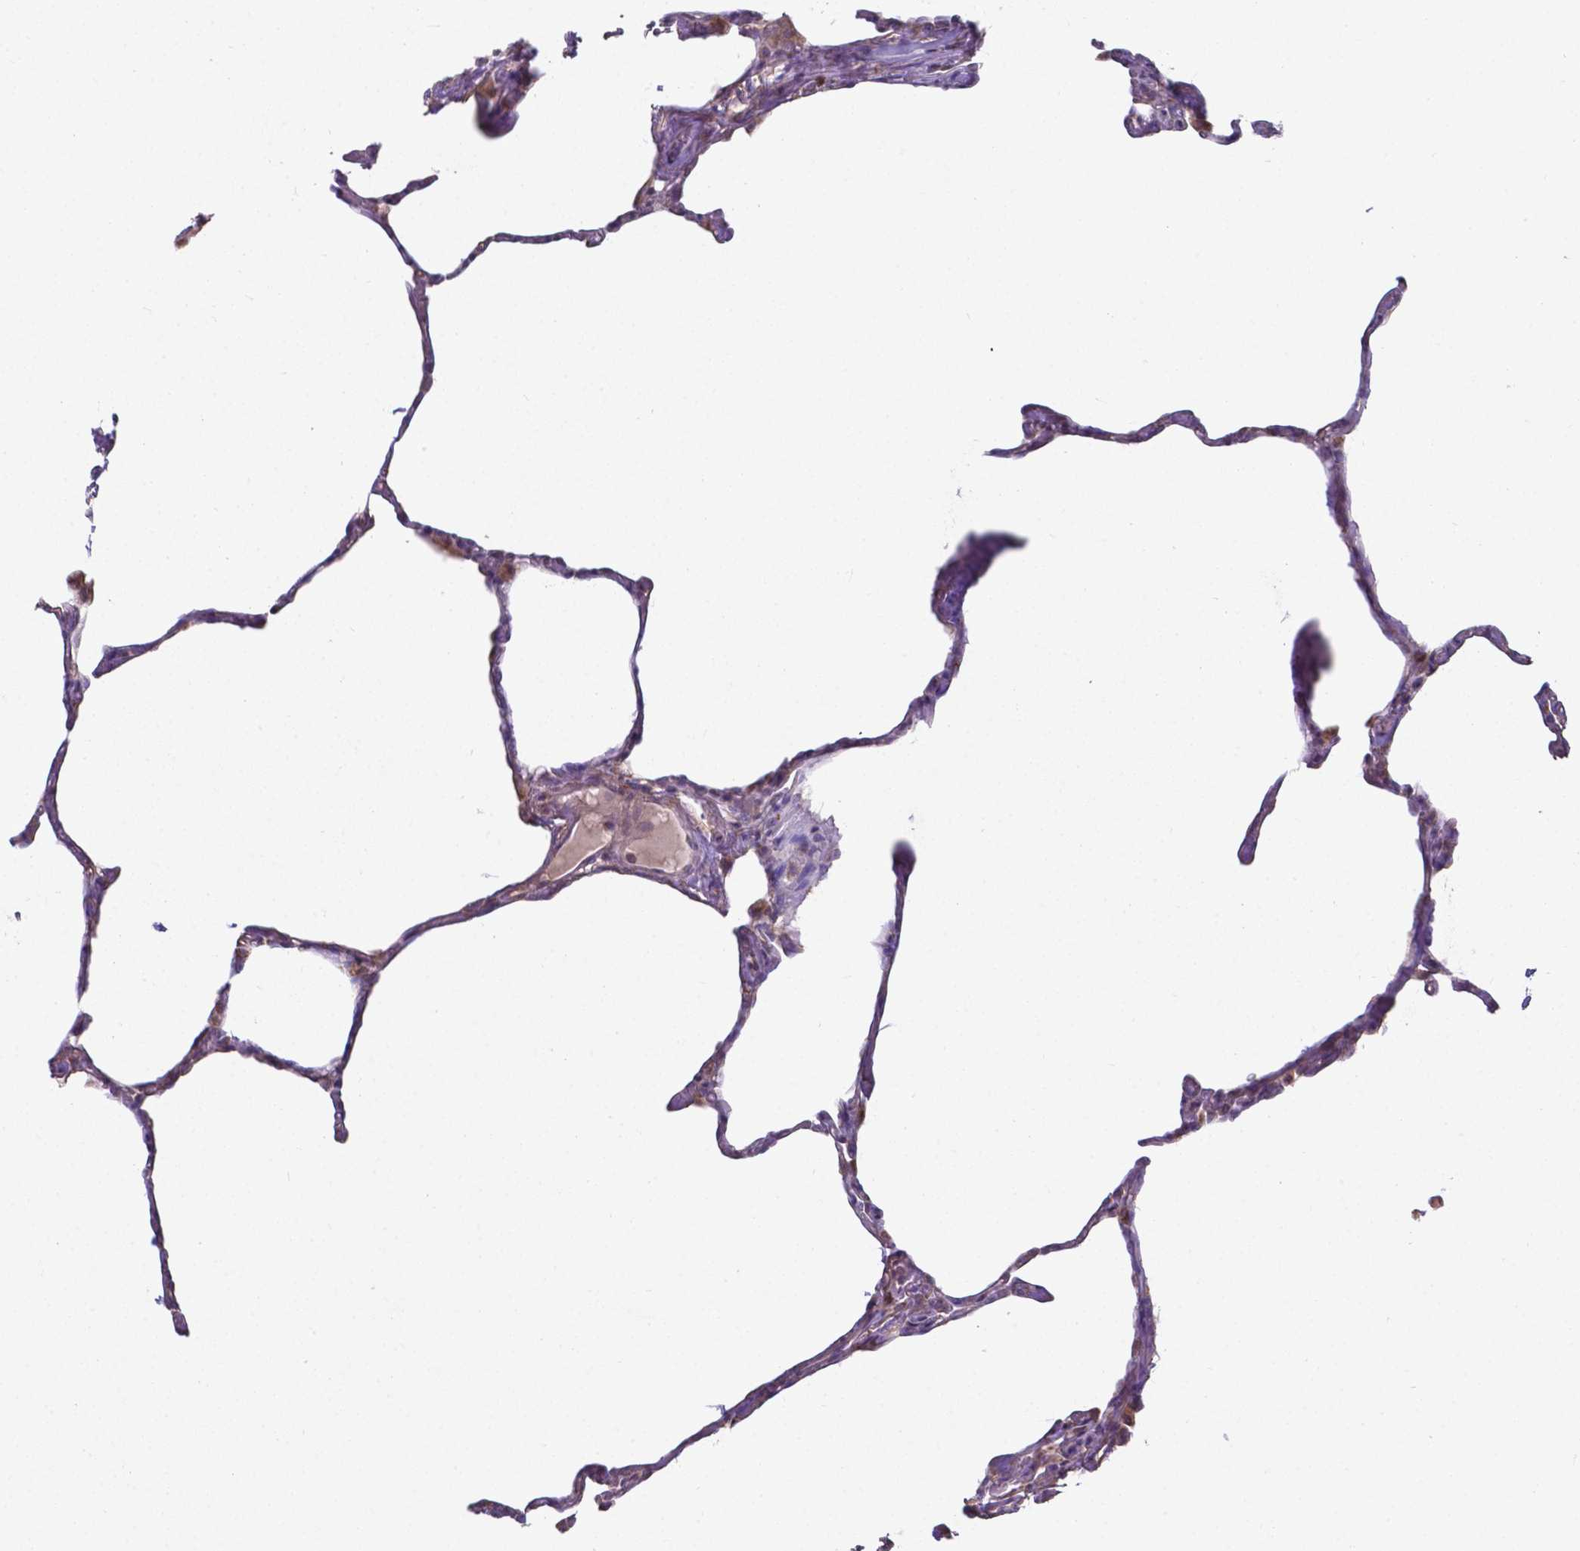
{"staining": {"intensity": "moderate", "quantity": "25%-75%", "location": "cytoplasmic/membranous"}, "tissue": "lung", "cell_type": "Alveolar cells", "image_type": "normal", "snomed": [{"axis": "morphology", "description": "Normal tissue, NOS"}, {"axis": "topography", "description": "Lung"}], "caption": "Immunohistochemistry (IHC) image of benign lung stained for a protein (brown), which exhibits medium levels of moderate cytoplasmic/membranous positivity in approximately 25%-75% of alveolar cells.", "gene": "FAM114A1", "patient": {"sex": "male", "age": 65}}